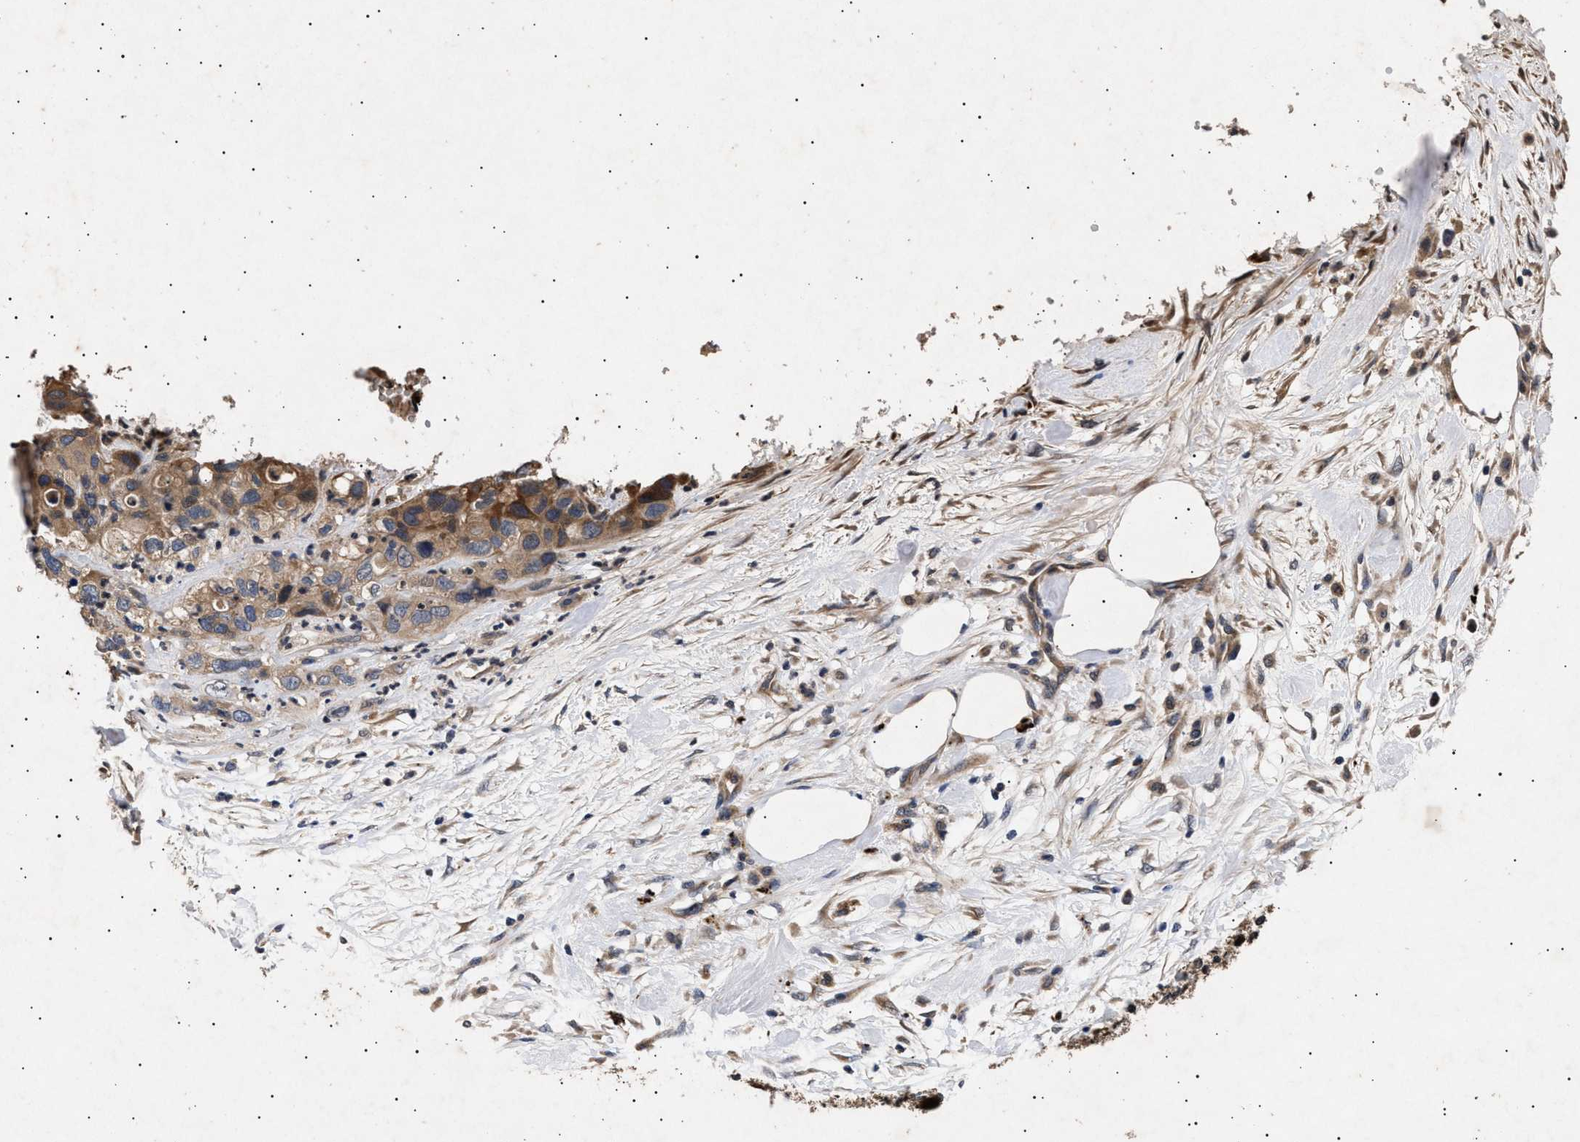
{"staining": {"intensity": "moderate", "quantity": ">75%", "location": "cytoplasmic/membranous"}, "tissue": "pancreatic cancer", "cell_type": "Tumor cells", "image_type": "cancer", "snomed": [{"axis": "morphology", "description": "Adenocarcinoma, NOS"}, {"axis": "topography", "description": "Pancreas"}], "caption": "Tumor cells show medium levels of moderate cytoplasmic/membranous expression in about >75% of cells in pancreatic adenocarcinoma.", "gene": "ITGB5", "patient": {"sex": "female", "age": 71}}